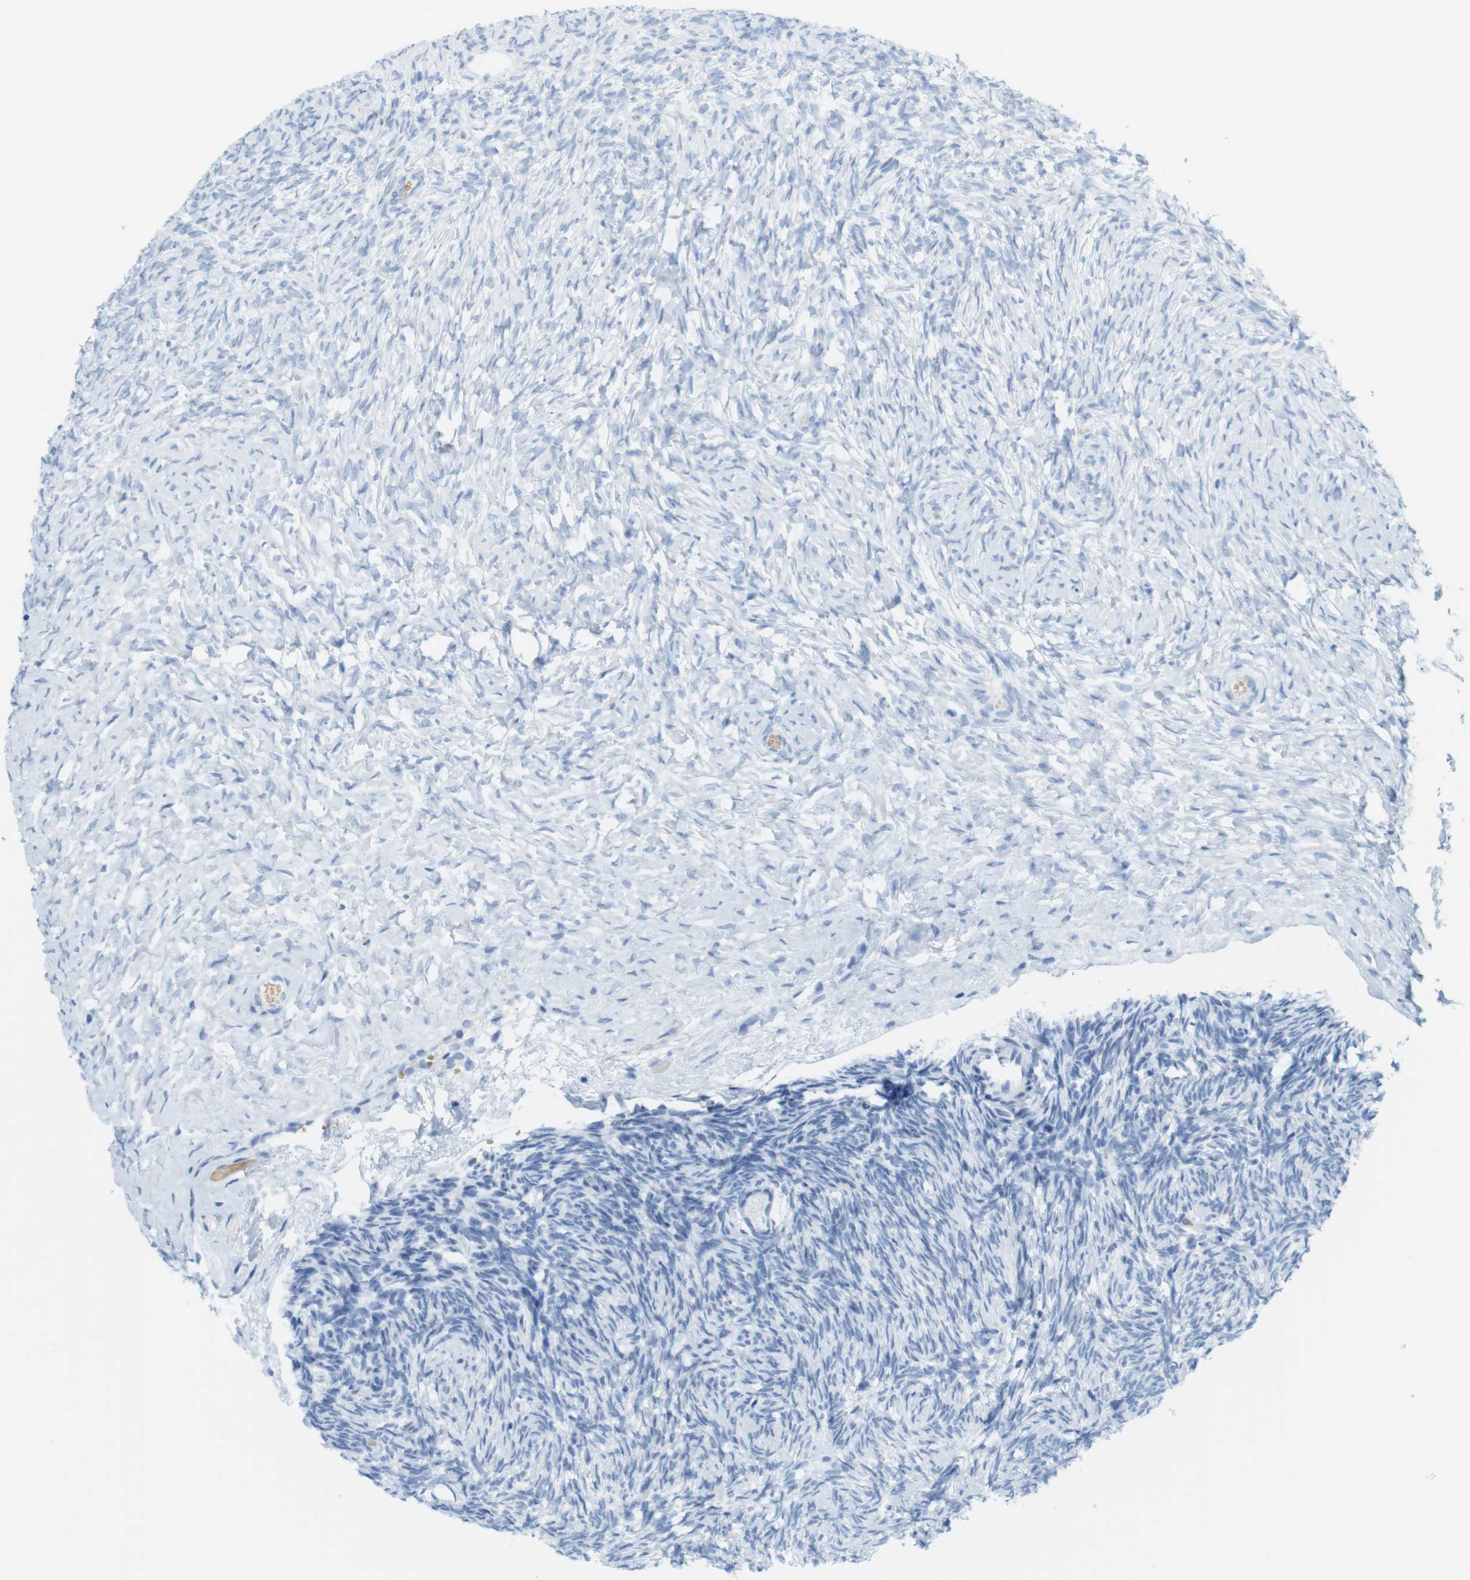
{"staining": {"intensity": "negative", "quantity": "none", "location": "none"}, "tissue": "ovary", "cell_type": "Ovarian stroma cells", "image_type": "normal", "snomed": [{"axis": "morphology", "description": "Normal tissue, NOS"}, {"axis": "topography", "description": "Ovary"}], "caption": "The immunohistochemistry (IHC) histopathology image has no significant positivity in ovarian stroma cells of ovary. (DAB immunohistochemistry visualized using brightfield microscopy, high magnification).", "gene": "TNNT2", "patient": {"sex": "female", "age": 35}}